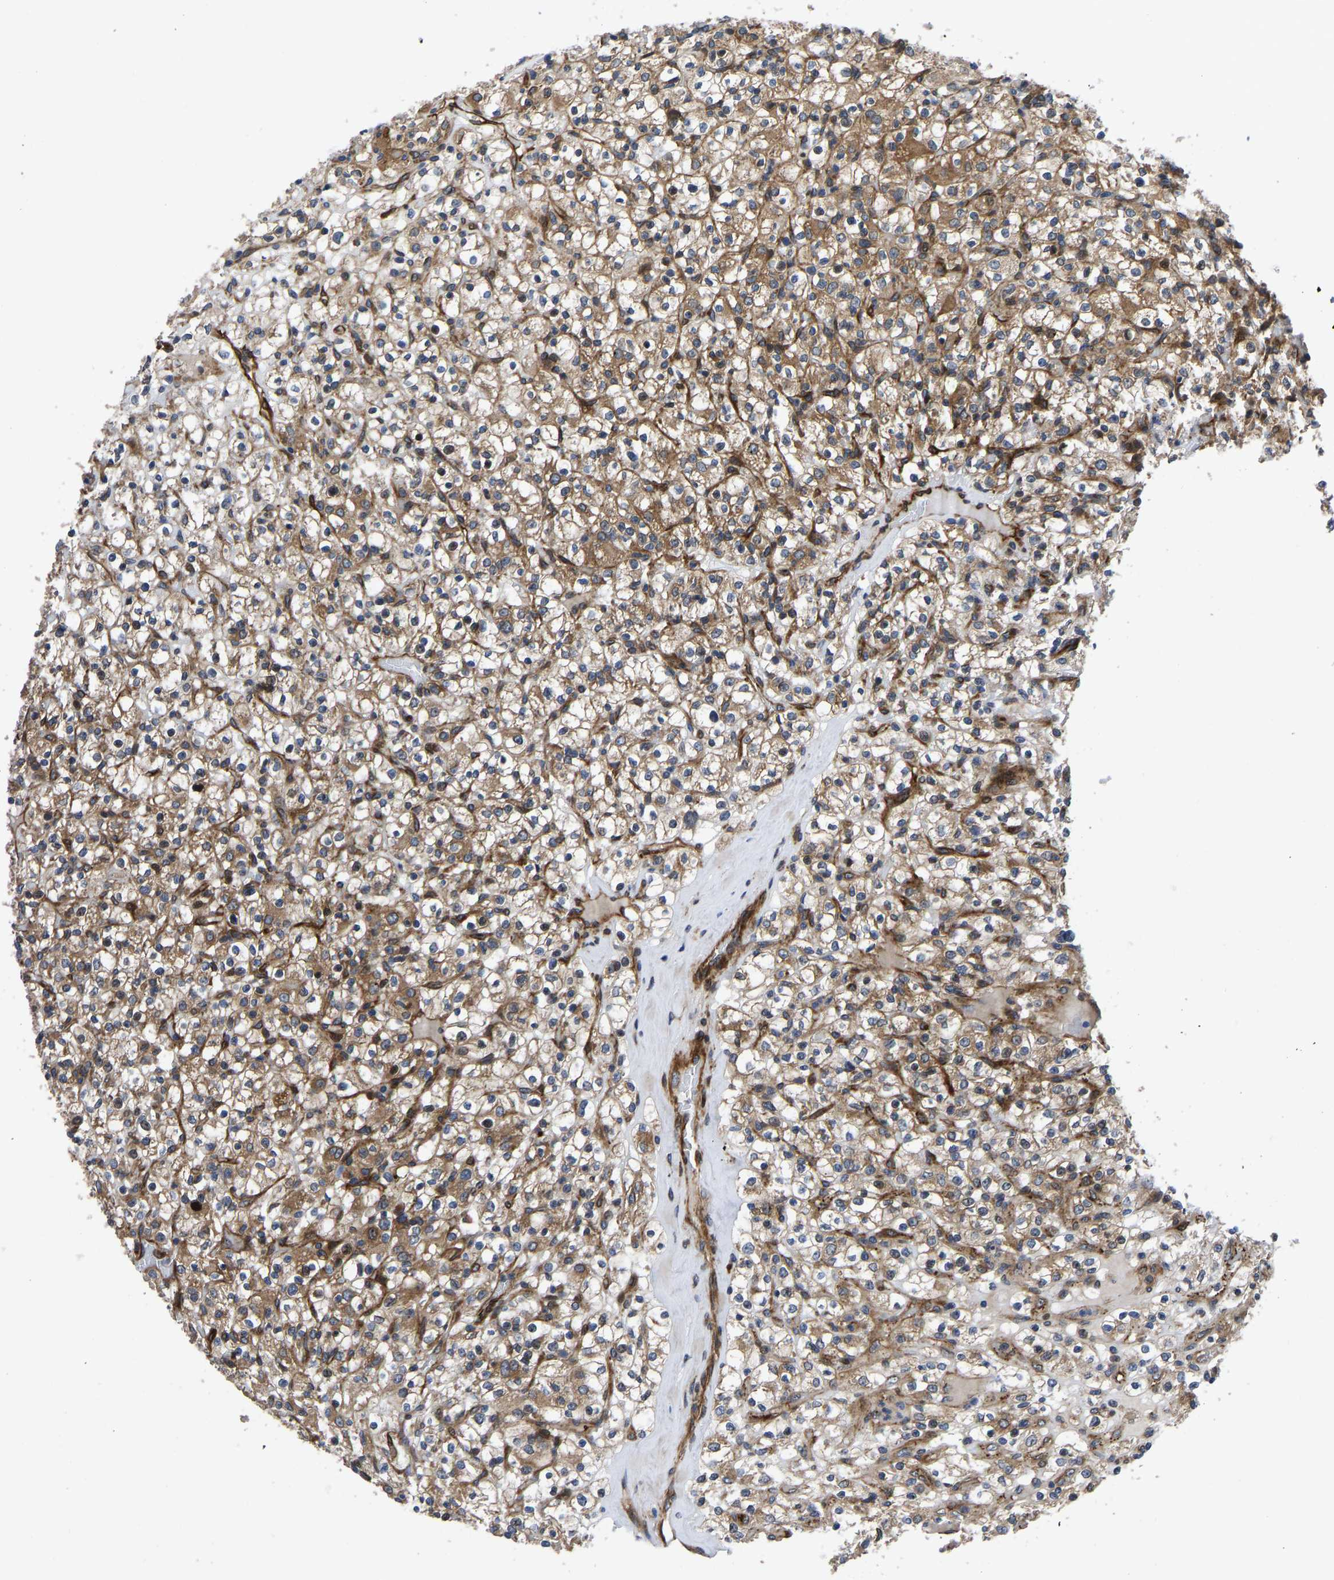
{"staining": {"intensity": "moderate", "quantity": ">75%", "location": "cytoplasmic/membranous"}, "tissue": "renal cancer", "cell_type": "Tumor cells", "image_type": "cancer", "snomed": [{"axis": "morphology", "description": "Normal tissue, NOS"}, {"axis": "morphology", "description": "Adenocarcinoma, NOS"}, {"axis": "topography", "description": "Kidney"}], "caption": "This photomicrograph shows adenocarcinoma (renal) stained with immunohistochemistry (IHC) to label a protein in brown. The cytoplasmic/membranous of tumor cells show moderate positivity for the protein. Nuclei are counter-stained blue.", "gene": "TMEM38B", "patient": {"sex": "female", "age": 72}}